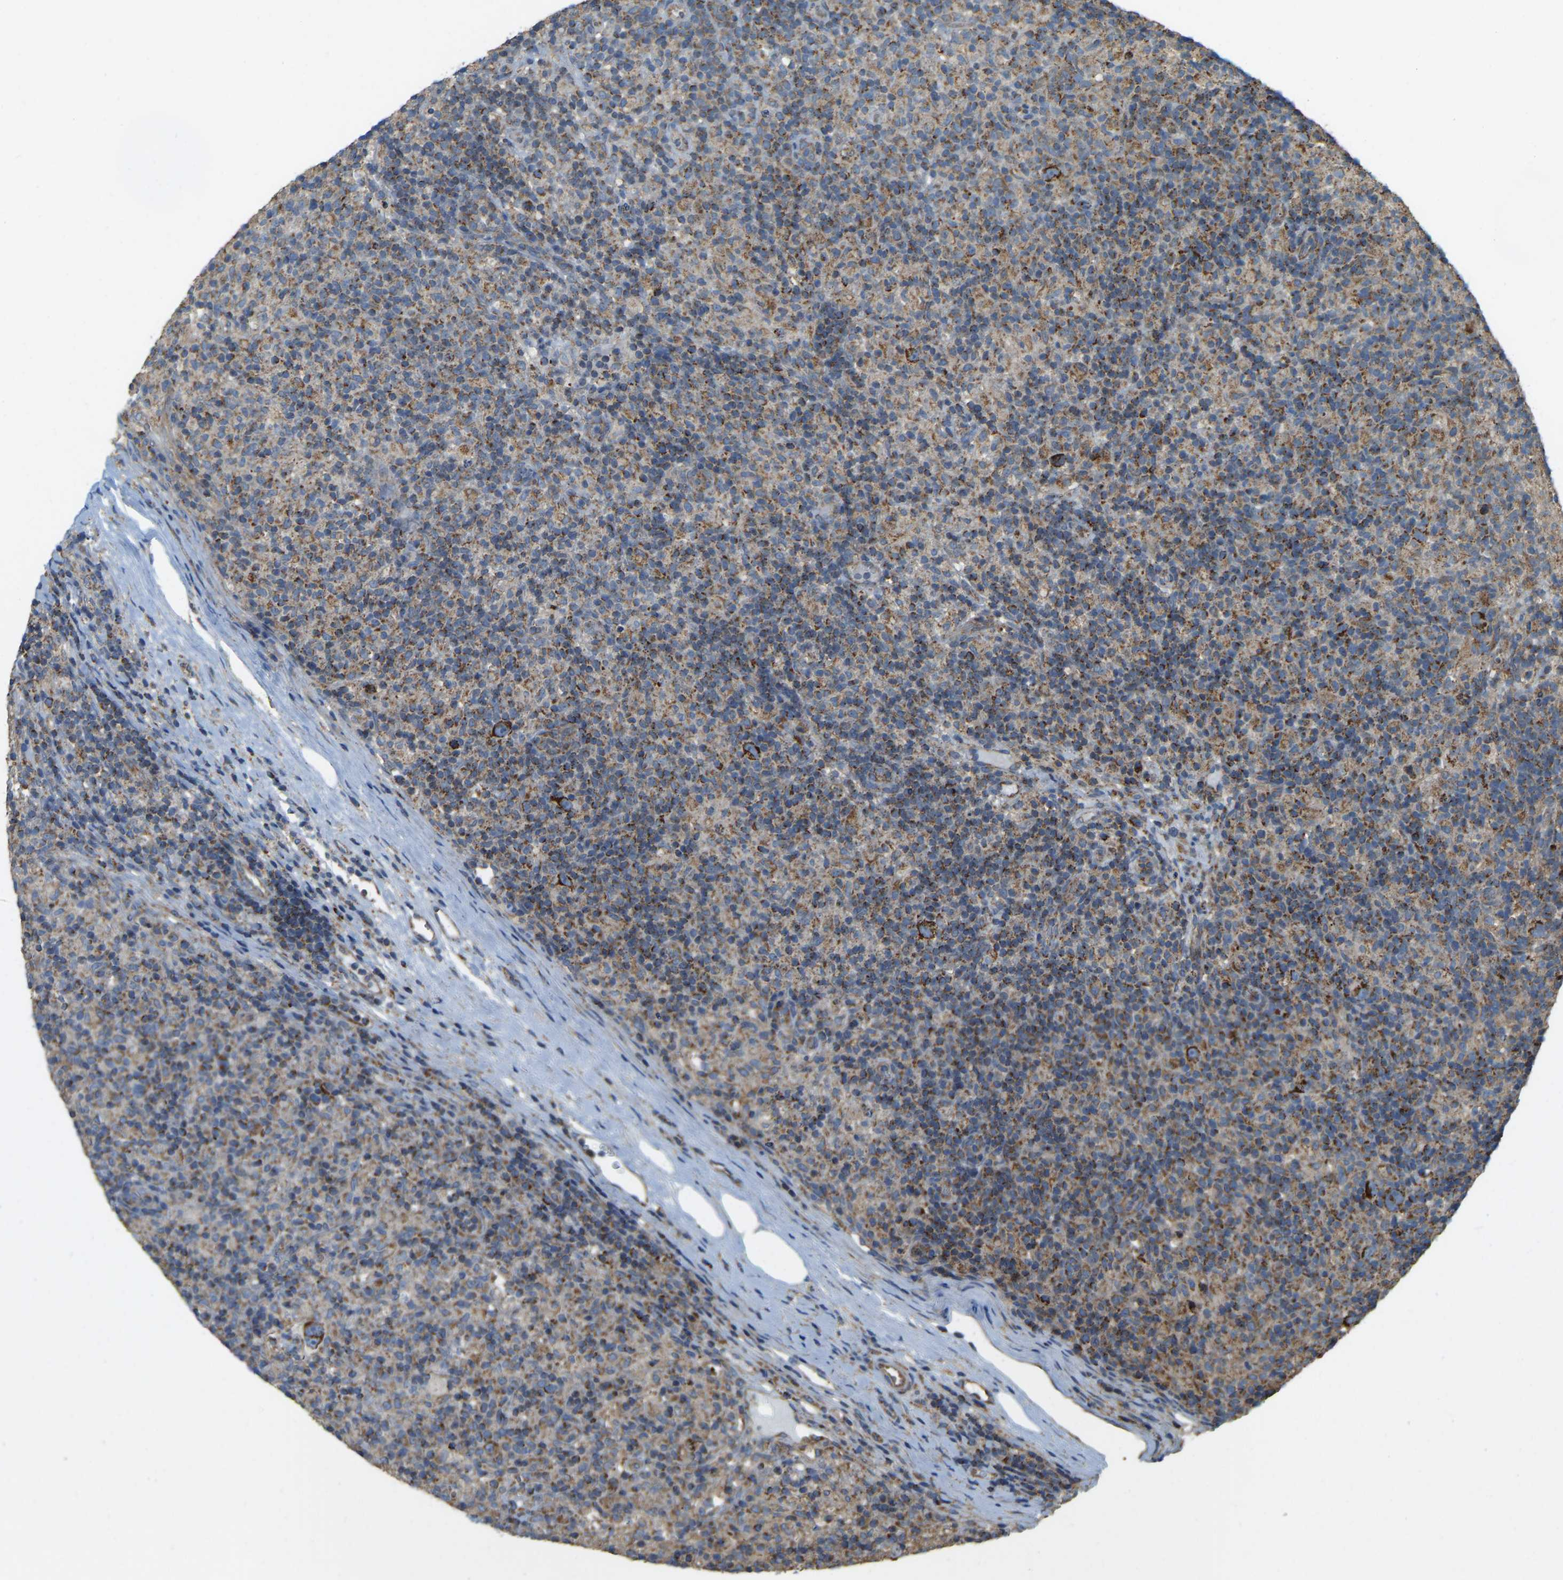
{"staining": {"intensity": "strong", "quantity": ">75%", "location": "cytoplasmic/membranous"}, "tissue": "lymphoma", "cell_type": "Tumor cells", "image_type": "cancer", "snomed": [{"axis": "morphology", "description": "Hodgkin's disease, NOS"}, {"axis": "topography", "description": "Lymph node"}], "caption": "Protein expression analysis of Hodgkin's disease shows strong cytoplasmic/membranous staining in about >75% of tumor cells.", "gene": "PSMD7", "patient": {"sex": "male", "age": 70}}